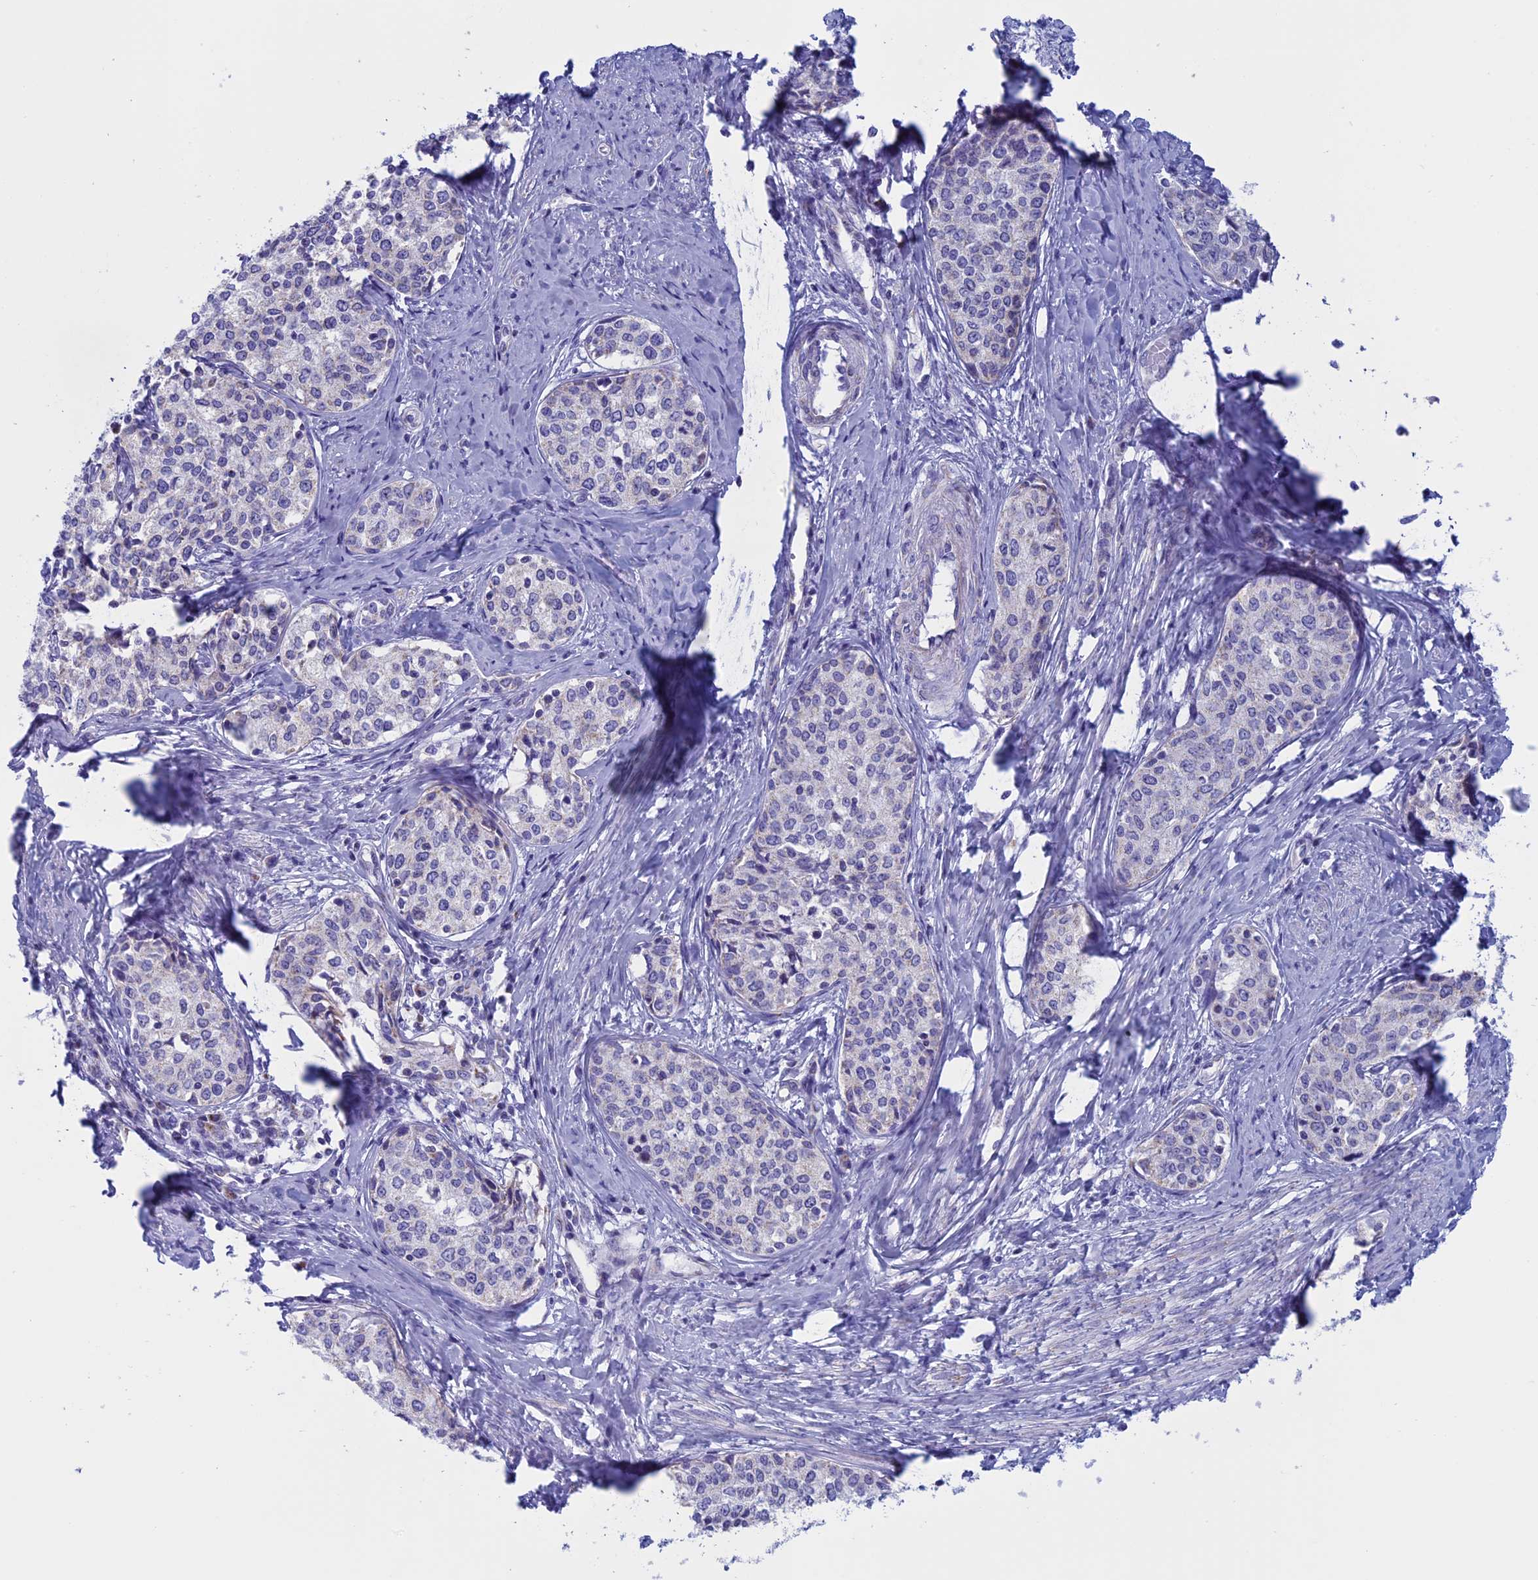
{"staining": {"intensity": "negative", "quantity": "none", "location": "none"}, "tissue": "cervical cancer", "cell_type": "Tumor cells", "image_type": "cancer", "snomed": [{"axis": "morphology", "description": "Squamous cell carcinoma, NOS"}, {"axis": "morphology", "description": "Adenocarcinoma, NOS"}, {"axis": "topography", "description": "Cervix"}], "caption": "Tumor cells show no significant protein staining in cervical adenocarcinoma.", "gene": "NDUFB9", "patient": {"sex": "female", "age": 52}}